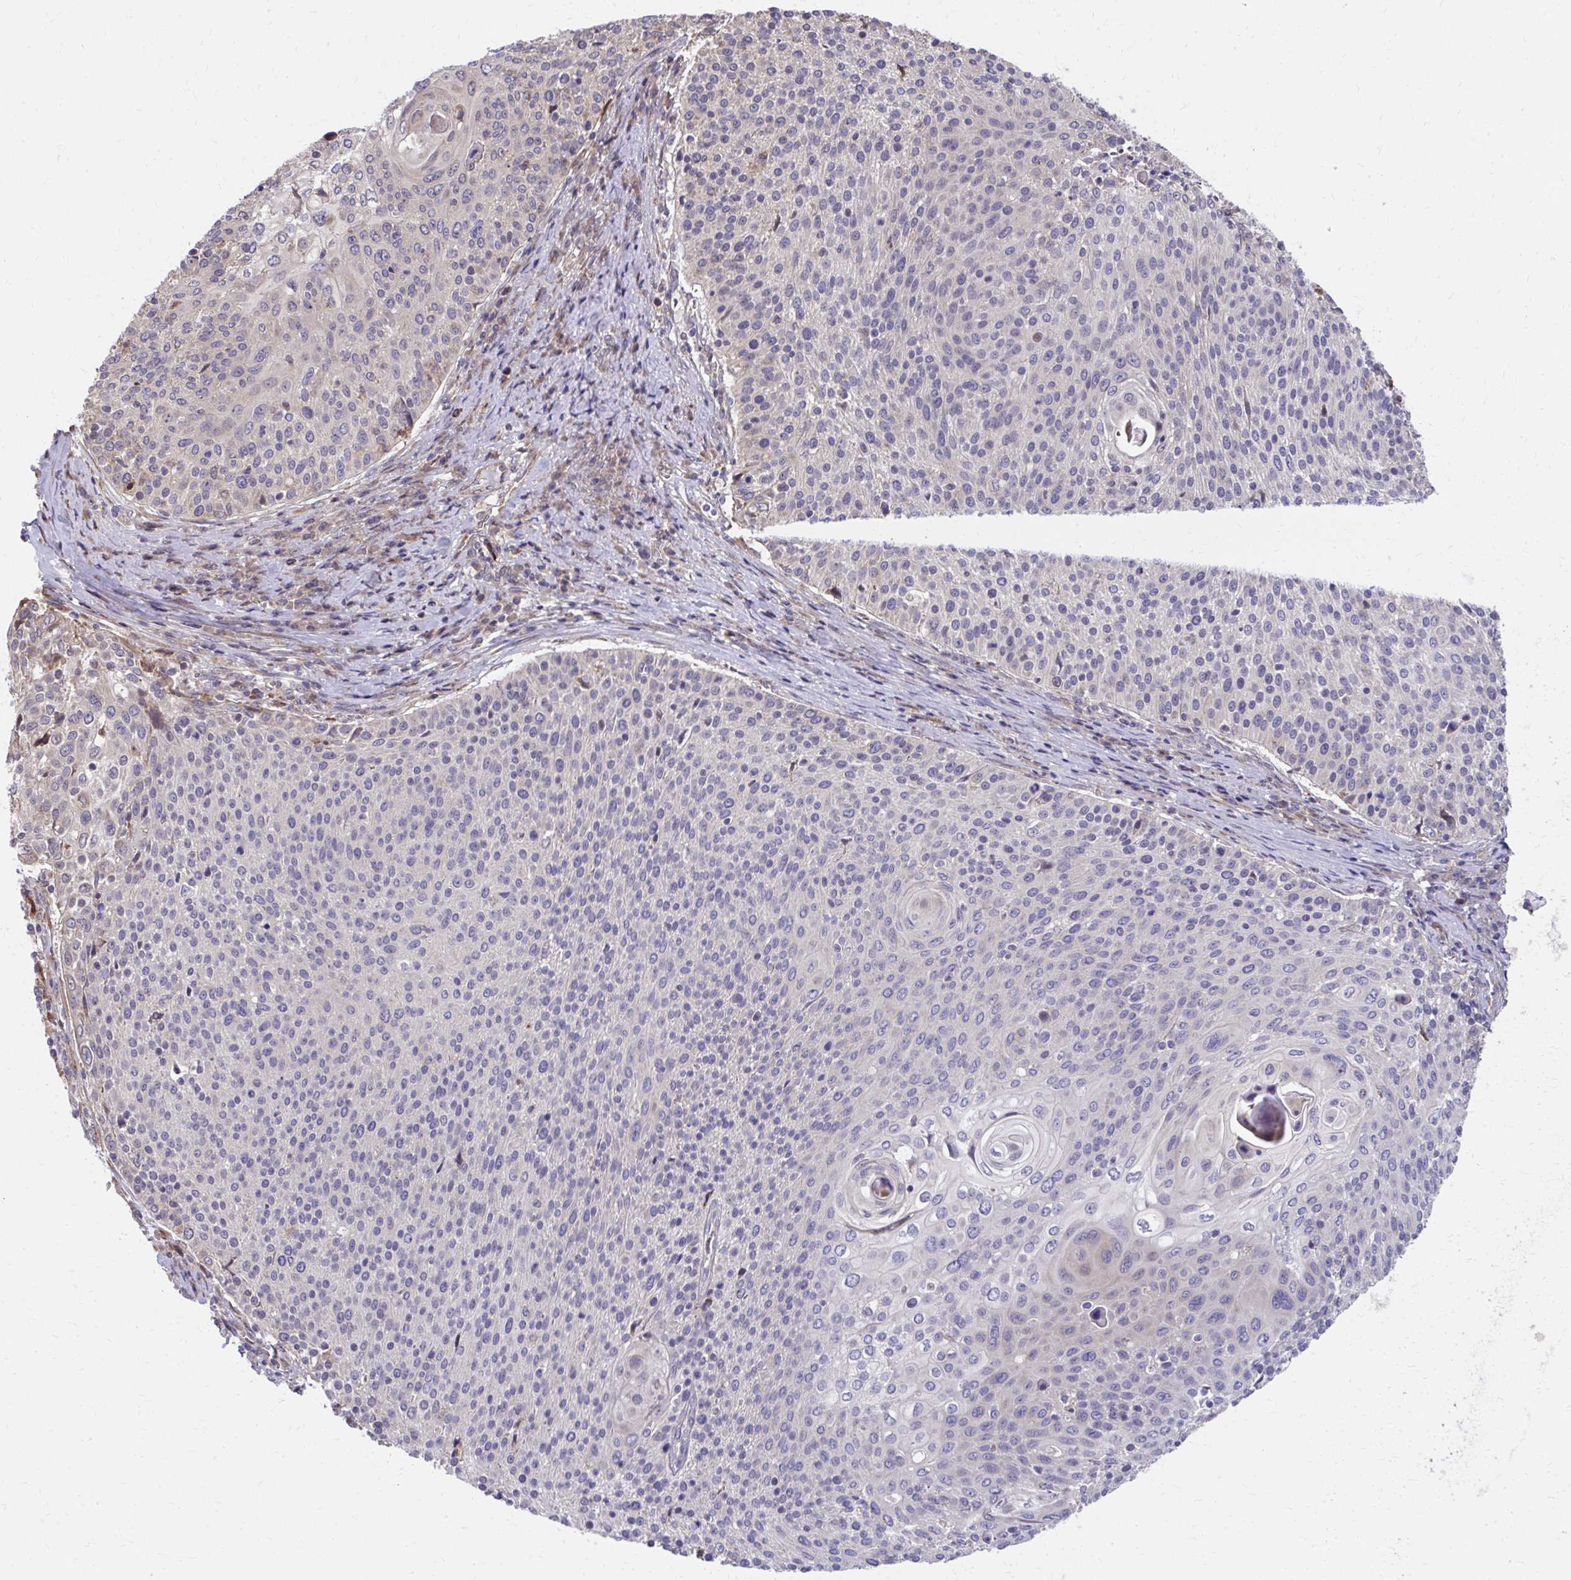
{"staining": {"intensity": "negative", "quantity": "none", "location": "none"}, "tissue": "cervical cancer", "cell_type": "Tumor cells", "image_type": "cancer", "snomed": [{"axis": "morphology", "description": "Squamous cell carcinoma, NOS"}, {"axis": "topography", "description": "Cervix"}], "caption": "IHC photomicrograph of cervical cancer (squamous cell carcinoma) stained for a protein (brown), which displays no expression in tumor cells. The staining was performed using DAB (3,3'-diaminobenzidine) to visualize the protein expression in brown, while the nuclei were stained in blue with hematoxylin (Magnification: 20x).", "gene": "ZNF778", "patient": {"sex": "female", "age": 31}}